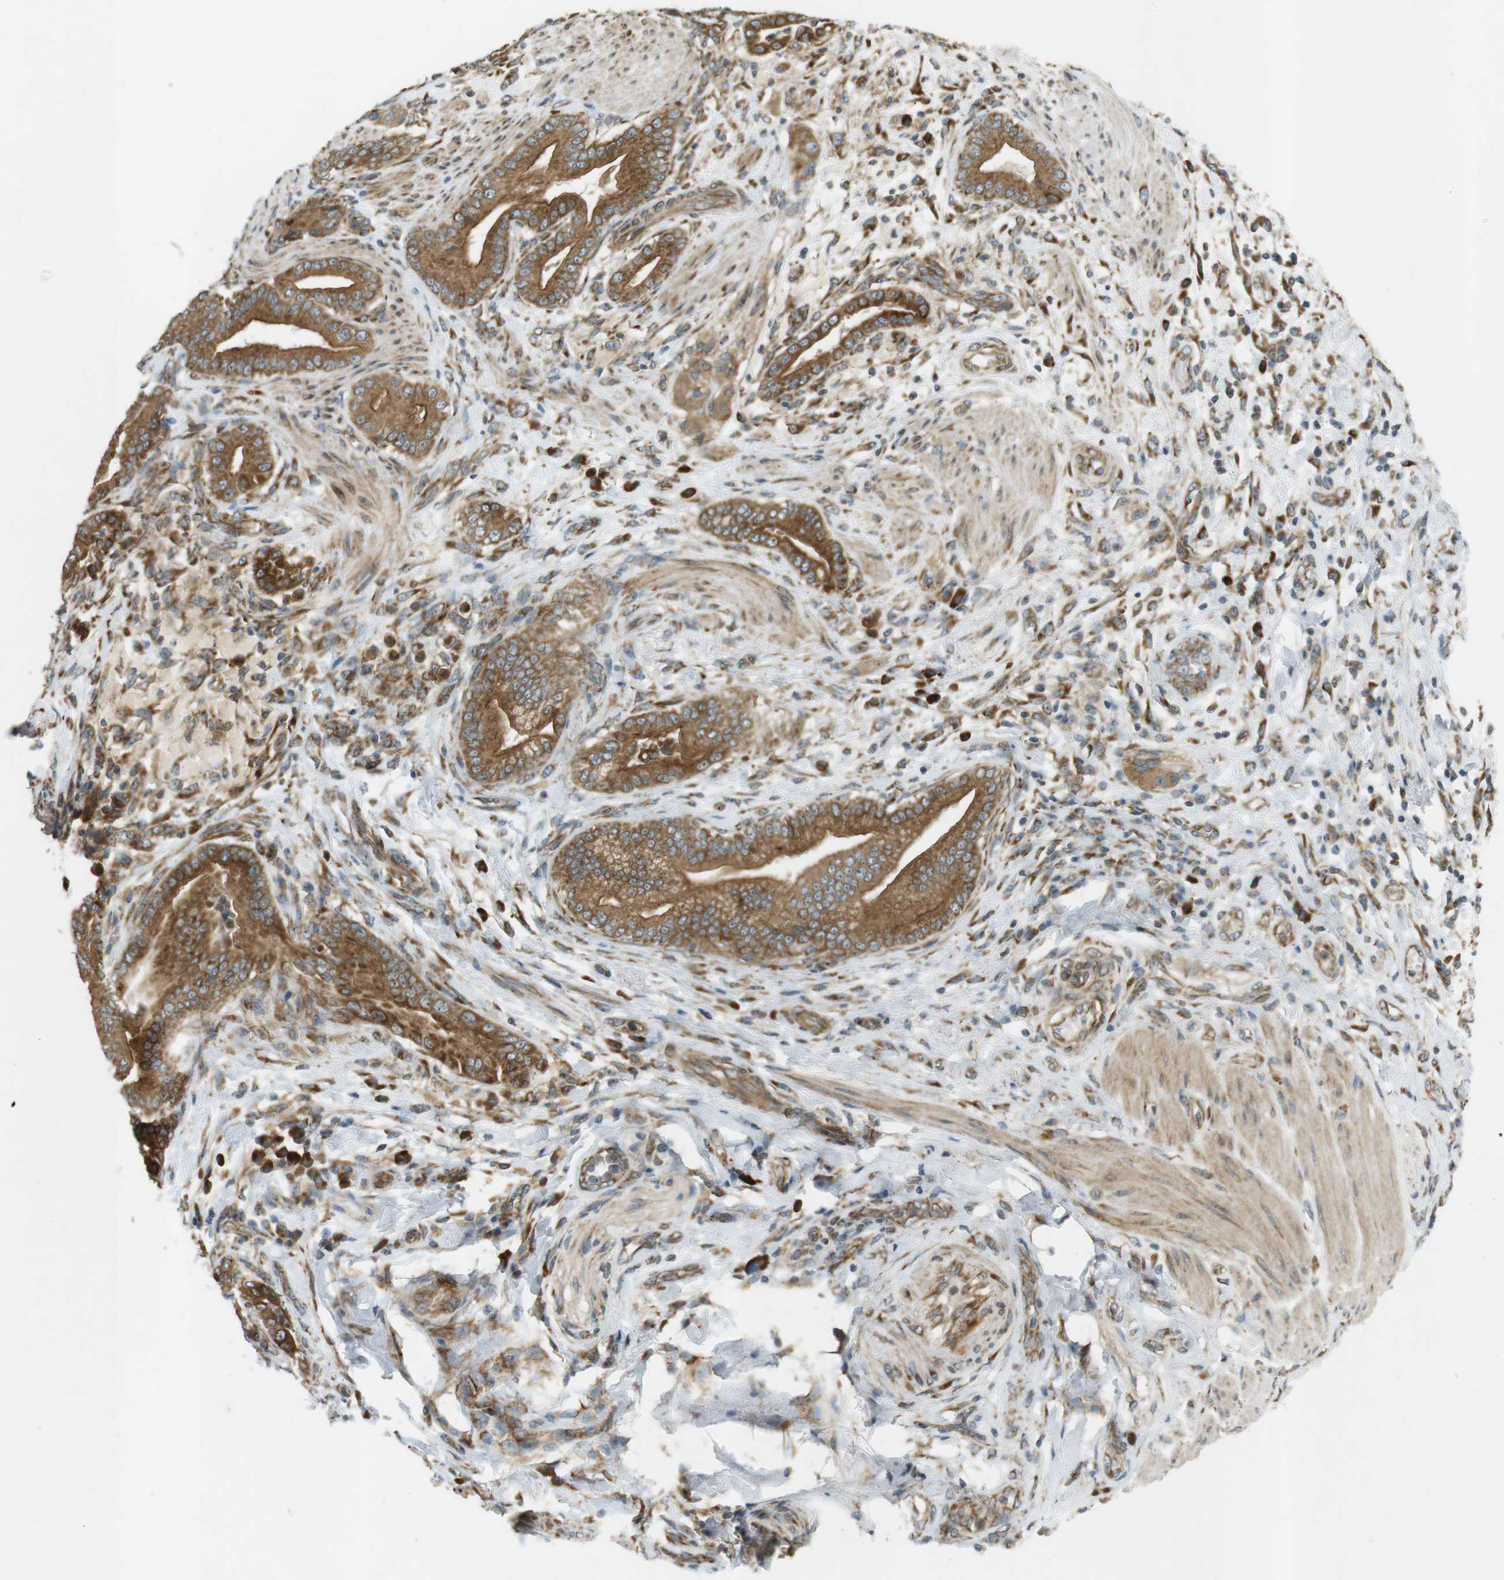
{"staining": {"intensity": "moderate", "quantity": ">75%", "location": "cytoplasmic/membranous"}, "tissue": "pancreatic cancer", "cell_type": "Tumor cells", "image_type": "cancer", "snomed": [{"axis": "morphology", "description": "Adenocarcinoma, NOS"}, {"axis": "topography", "description": "Pancreas"}], "caption": "Pancreatic adenocarcinoma stained for a protein shows moderate cytoplasmic/membranous positivity in tumor cells. (DAB IHC with brightfield microscopy, high magnification).", "gene": "SLC41A1", "patient": {"sex": "male", "age": 63}}